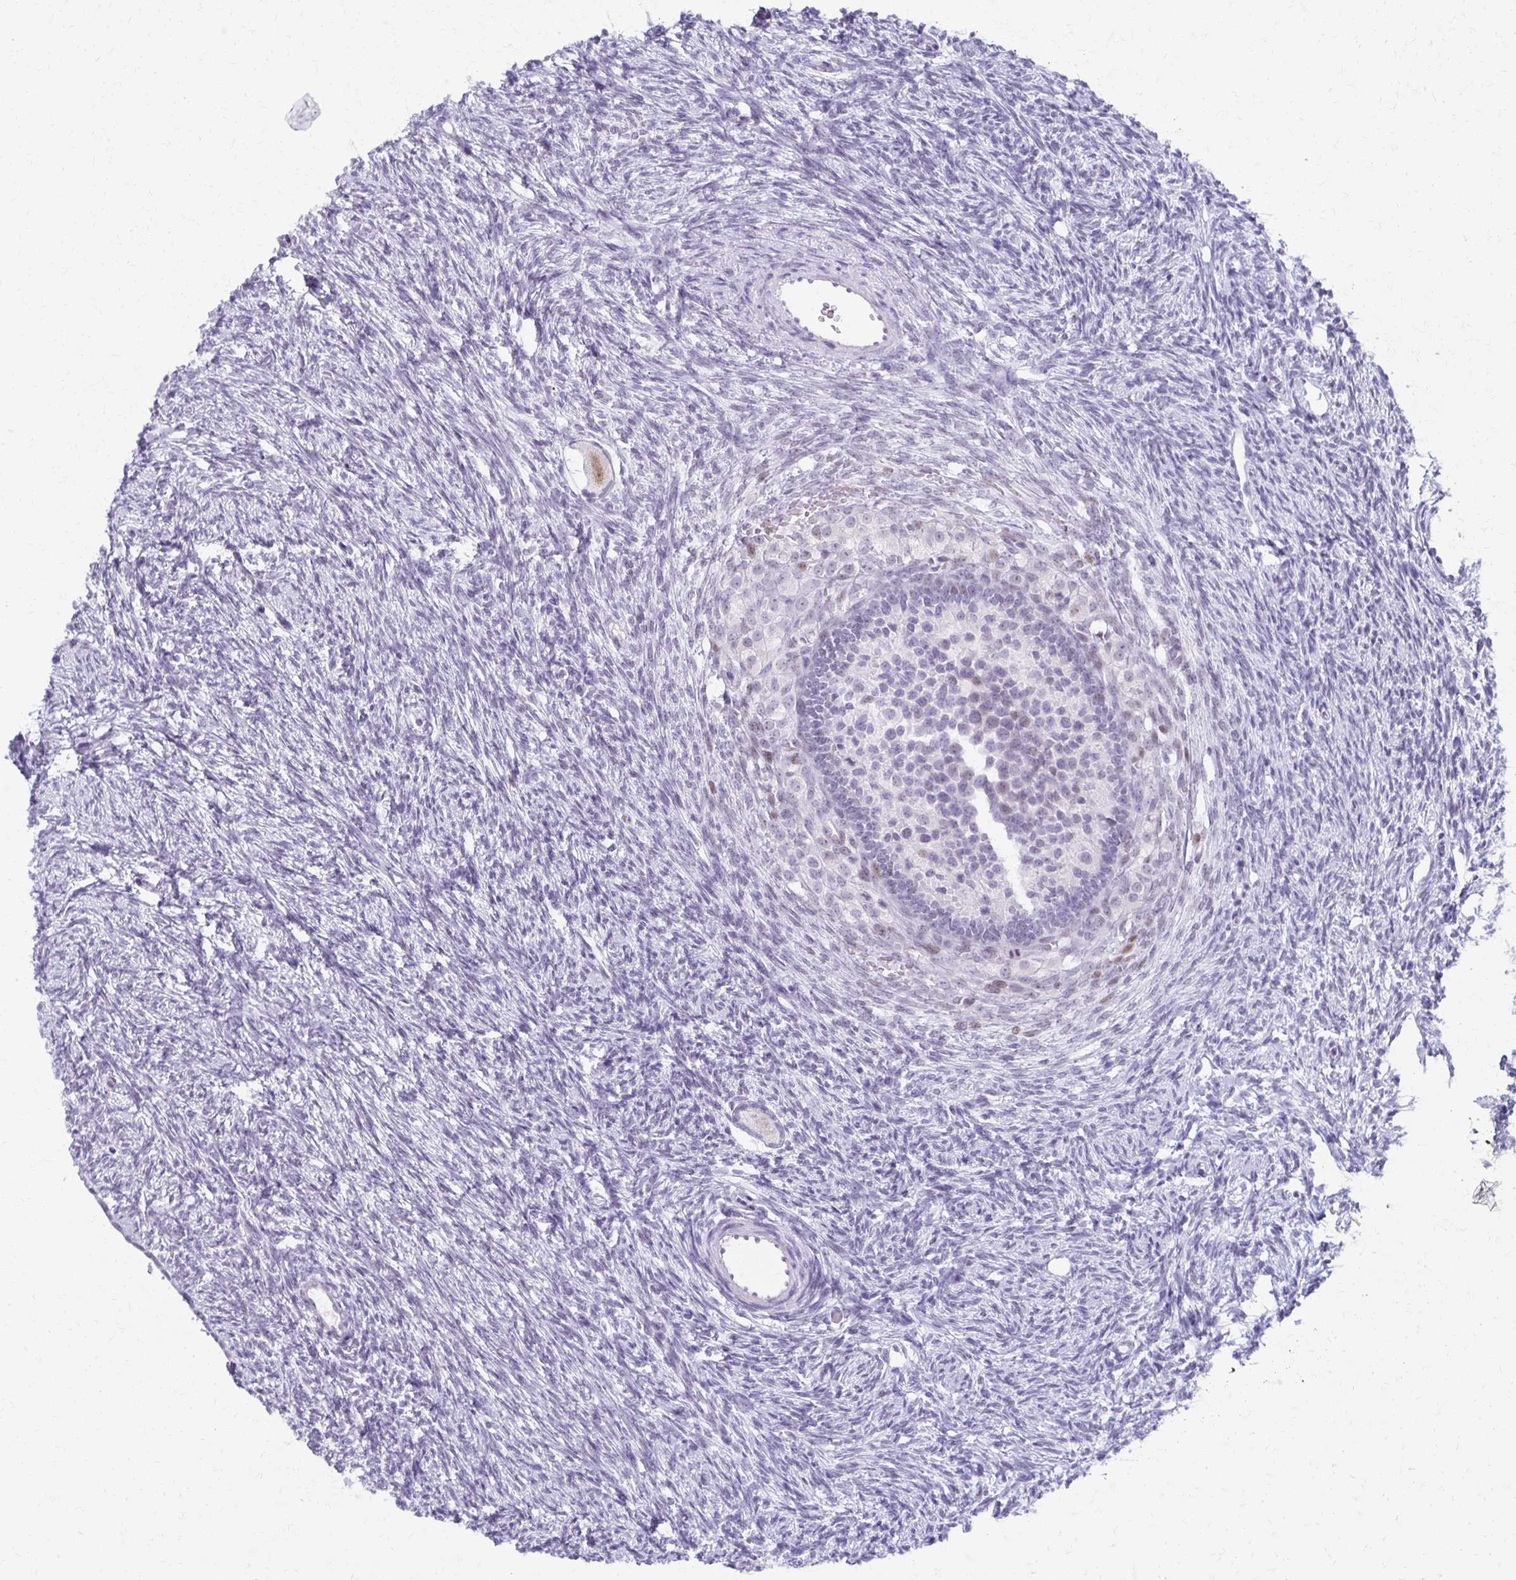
{"staining": {"intensity": "moderate", "quantity": "<25%", "location": "nuclear"}, "tissue": "ovary", "cell_type": "Follicle cells", "image_type": "normal", "snomed": [{"axis": "morphology", "description": "Normal tissue, NOS"}, {"axis": "topography", "description": "Ovary"}], "caption": "This is a photomicrograph of immunohistochemistry staining of unremarkable ovary, which shows moderate positivity in the nuclear of follicle cells.", "gene": "MORC4", "patient": {"sex": "female", "age": 33}}